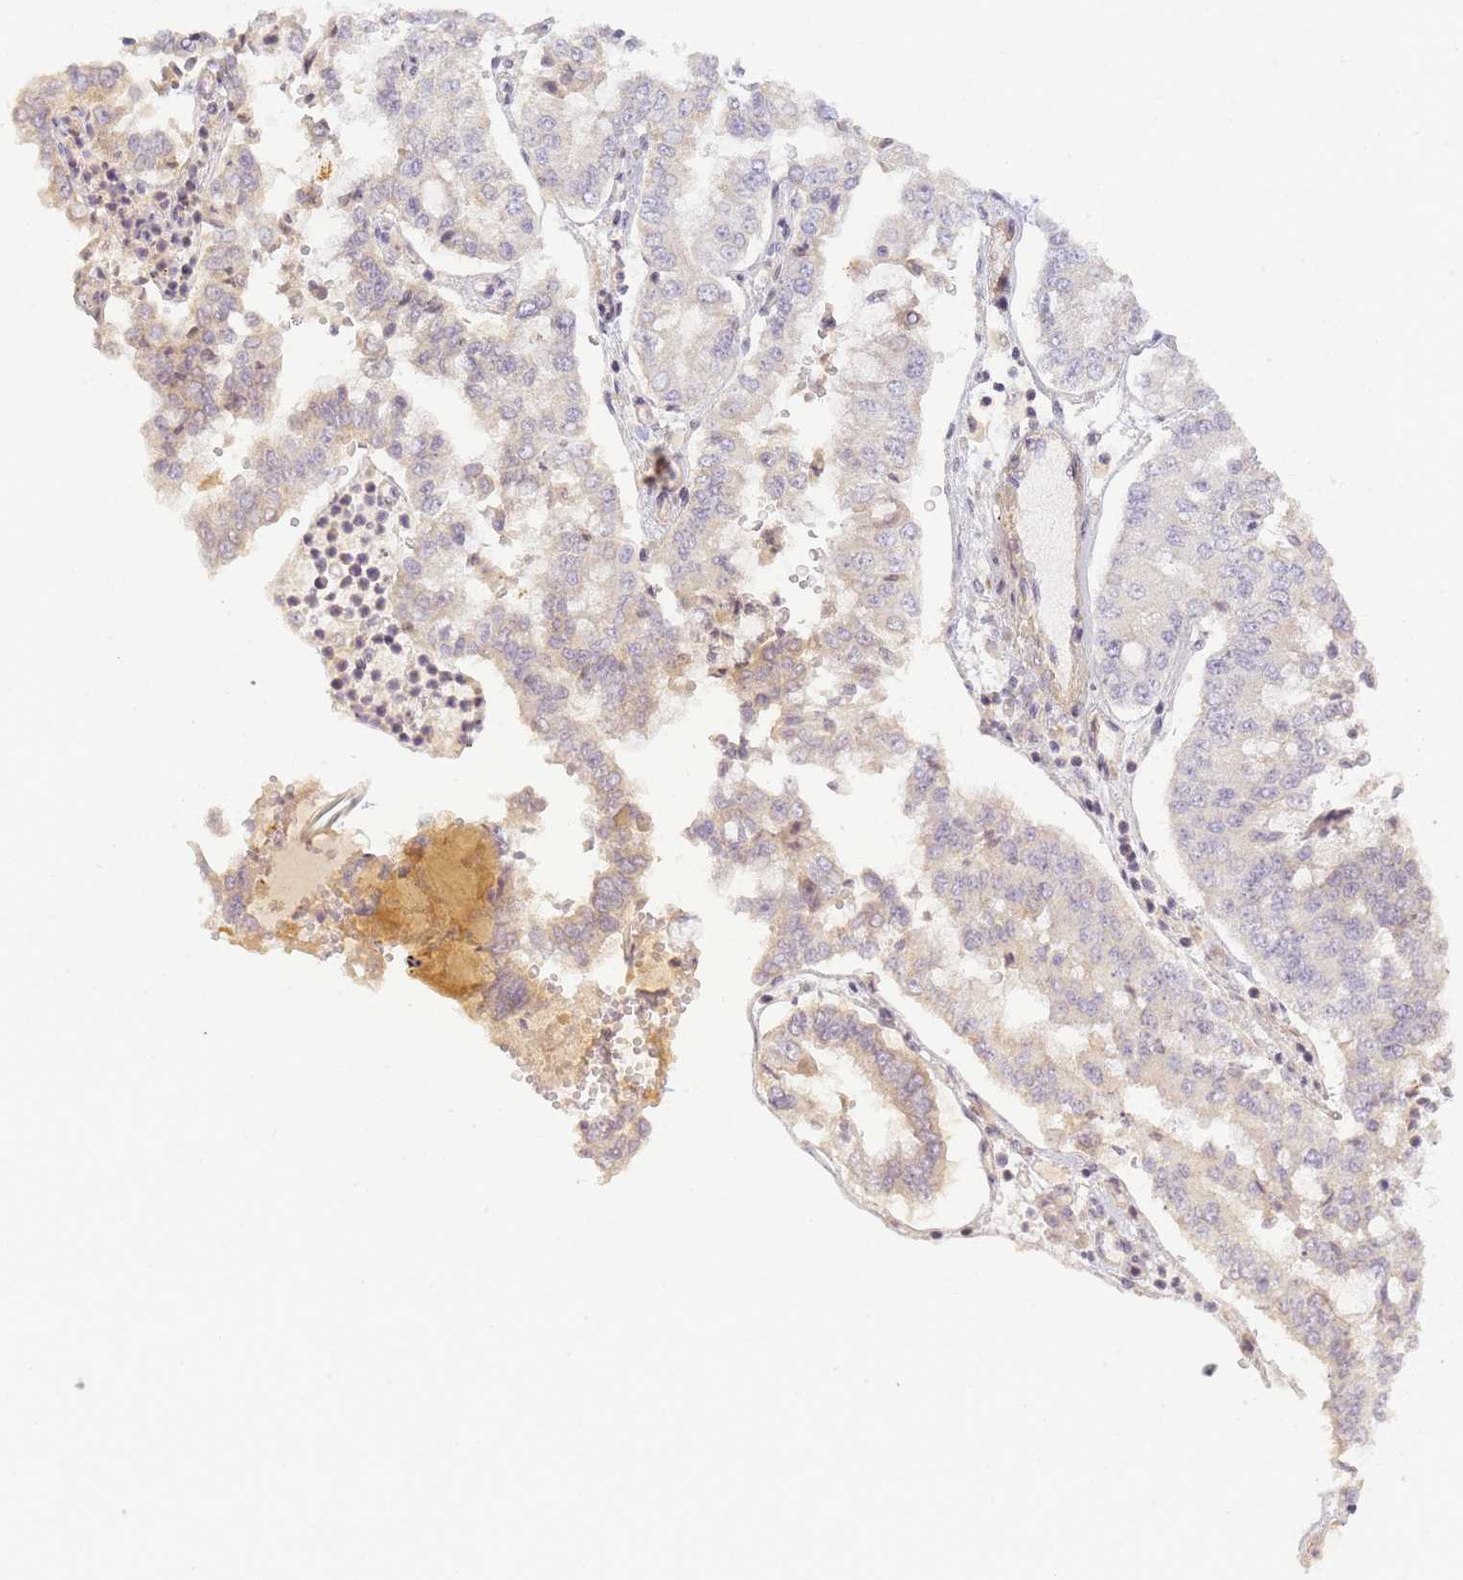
{"staining": {"intensity": "negative", "quantity": "none", "location": "none"}, "tissue": "stomach cancer", "cell_type": "Tumor cells", "image_type": "cancer", "snomed": [{"axis": "morphology", "description": "Adenocarcinoma, NOS"}, {"axis": "topography", "description": "Stomach"}], "caption": "Micrograph shows no protein staining in tumor cells of stomach cancer (adenocarcinoma) tissue. (DAB immunohistochemistry visualized using brightfield microscopy, high magnification).", "gene": "RRAD", "patient": {"sex": "male", "age": 76}}